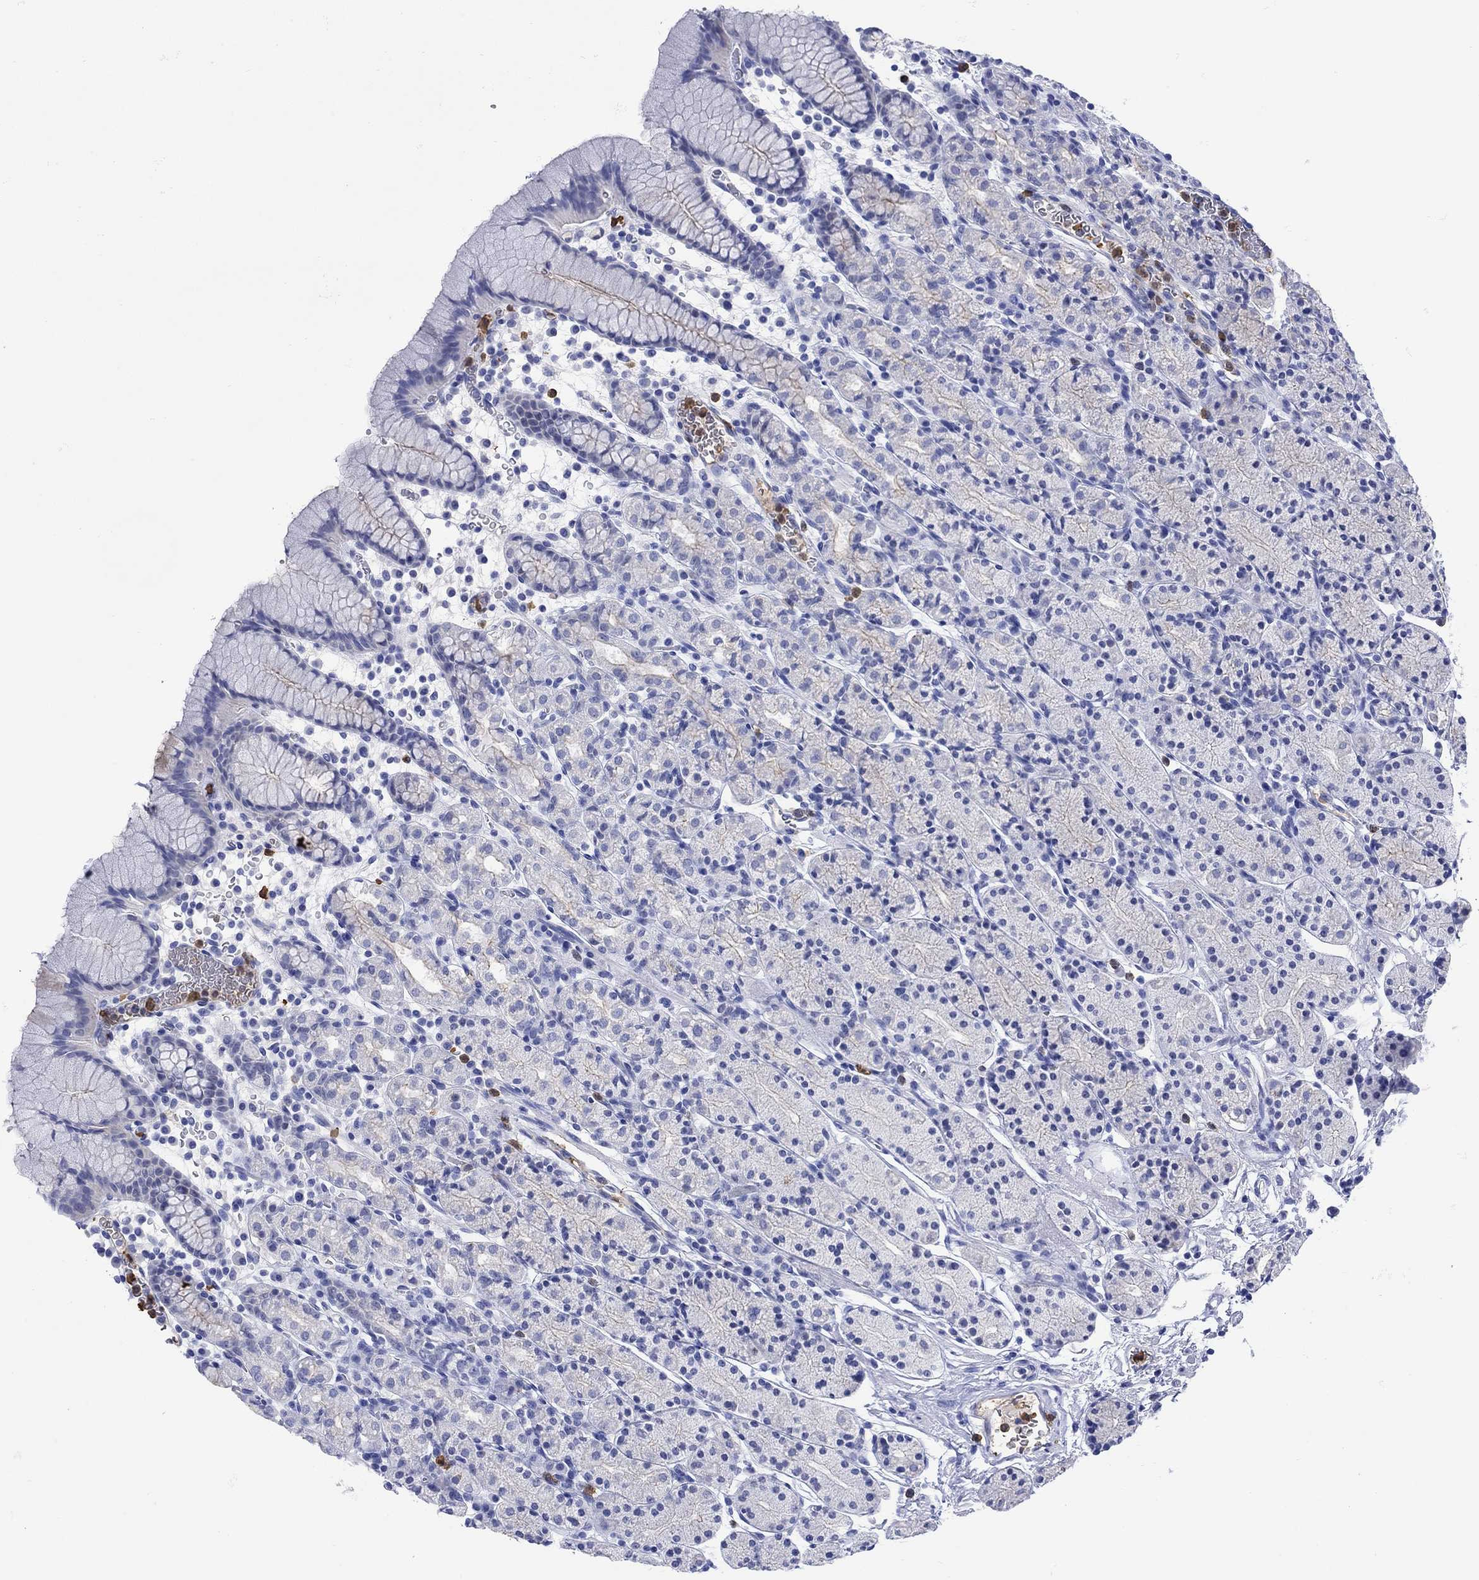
{"staining": {"intensity": "negative", "quantity": "none", "location": "none"}, "tissue": "stomach", "cell_type": "Glandular cells", "image_type": "normal", "snomed": [{"axis": "morphology", "description": "Normal tissue, NOS"}, {"axis": "topography", "description": "Stomach, upper"}, {"axis": "topography", "description": "Stomach"}], "caption": "Image shows no significant protein positivity in glandular cells of benign stomach.", "gene": "LINGO3", "patient": {"sex": "male", "age": 62}}